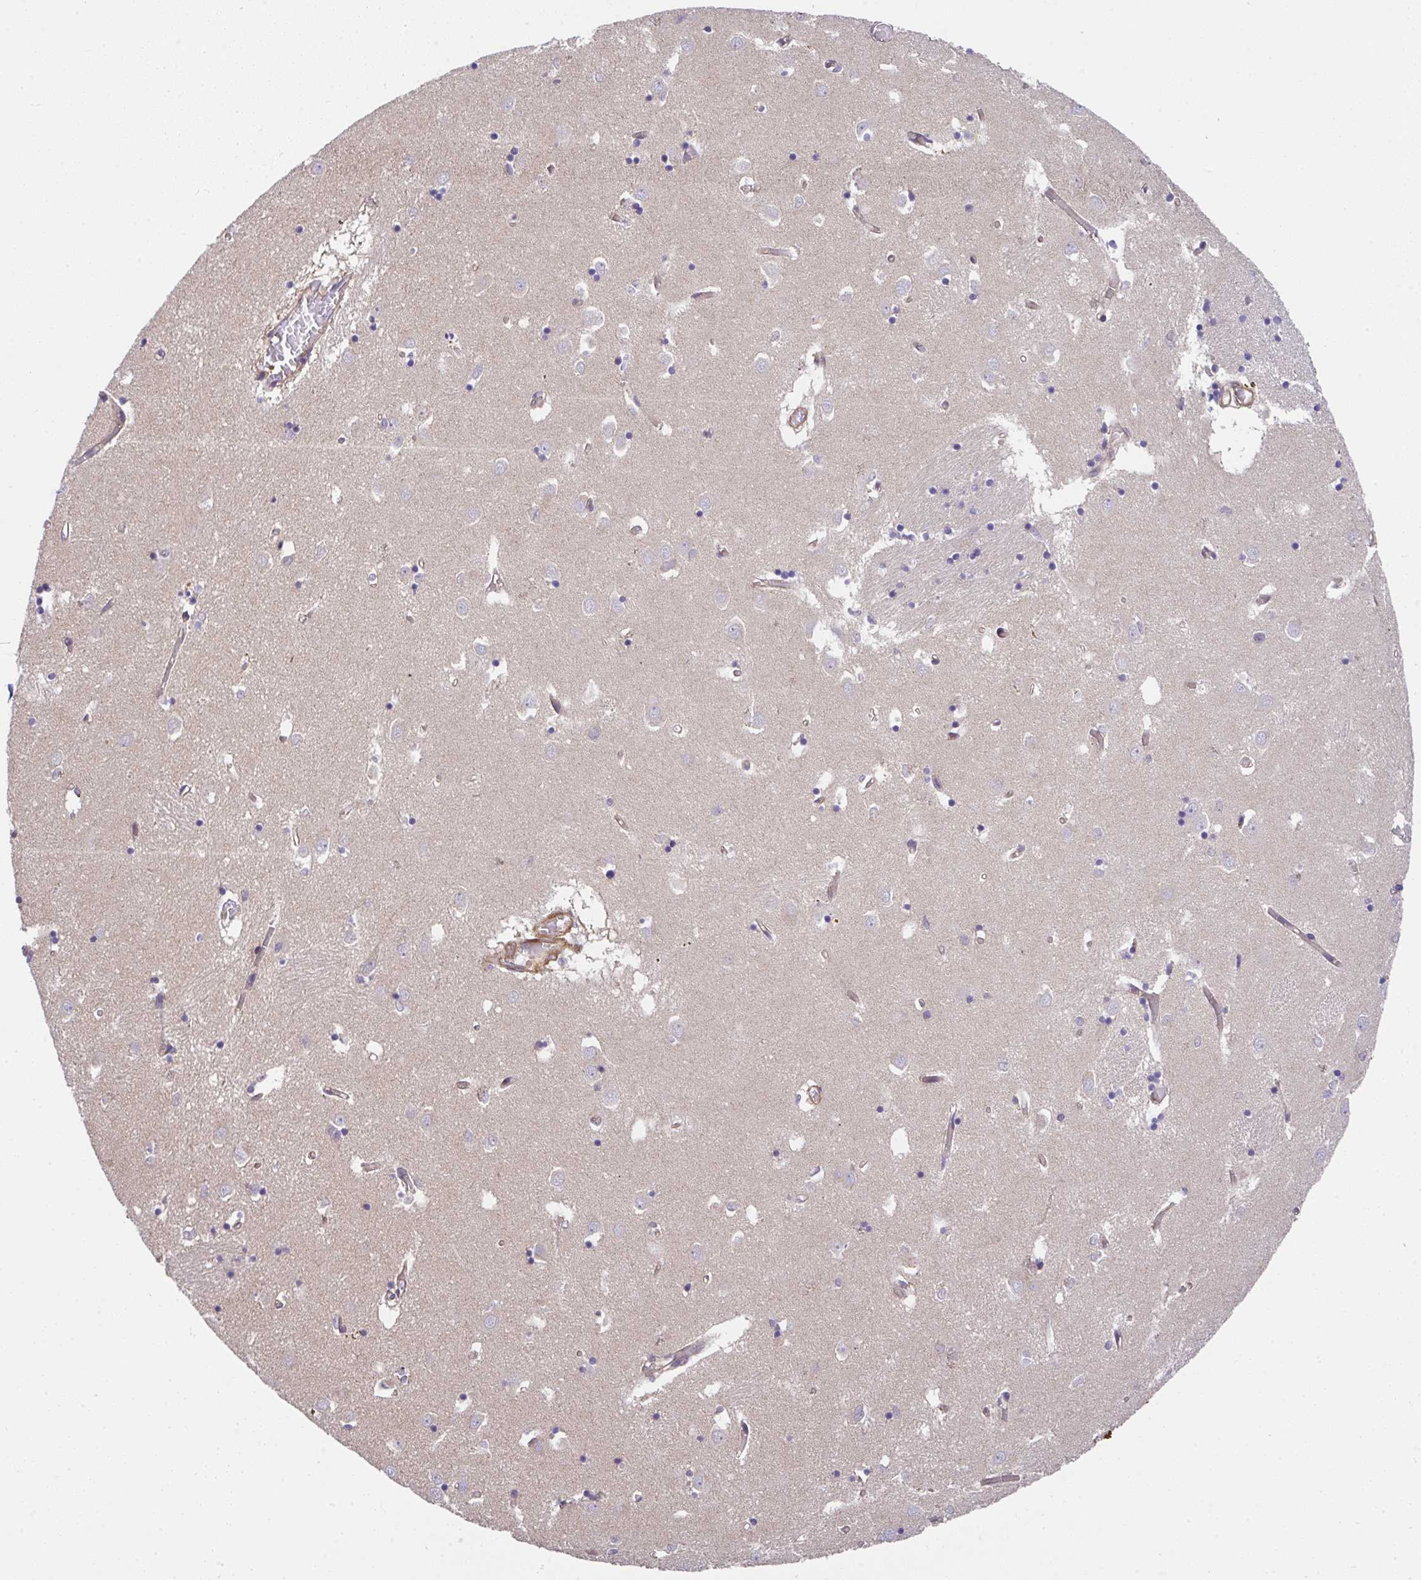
{"staining": {"intensity": "negative", "quantity": "none", "location": "none"}, "tissue": "caudate", "cell_type": "Glial cells", "image_type": "normal", "snomed": [{"axis": "morphology", "description": "Normal tissue, NOS"}, {"axis": "topography", "description": "Lateral ventricle wall"}], "caption": "High power microscopy micrograph of an immunohistochemistry histopathology image of normal caudate, revealing no significant expression in glial cells. The staining was performed using DAB to visualize the protein expression in brown, while the nuclei were stained in blue with hematoxylin (Magnification: 20x).", "gene": "ZNF696", "patient": {"sex": "male", "age": 70}}